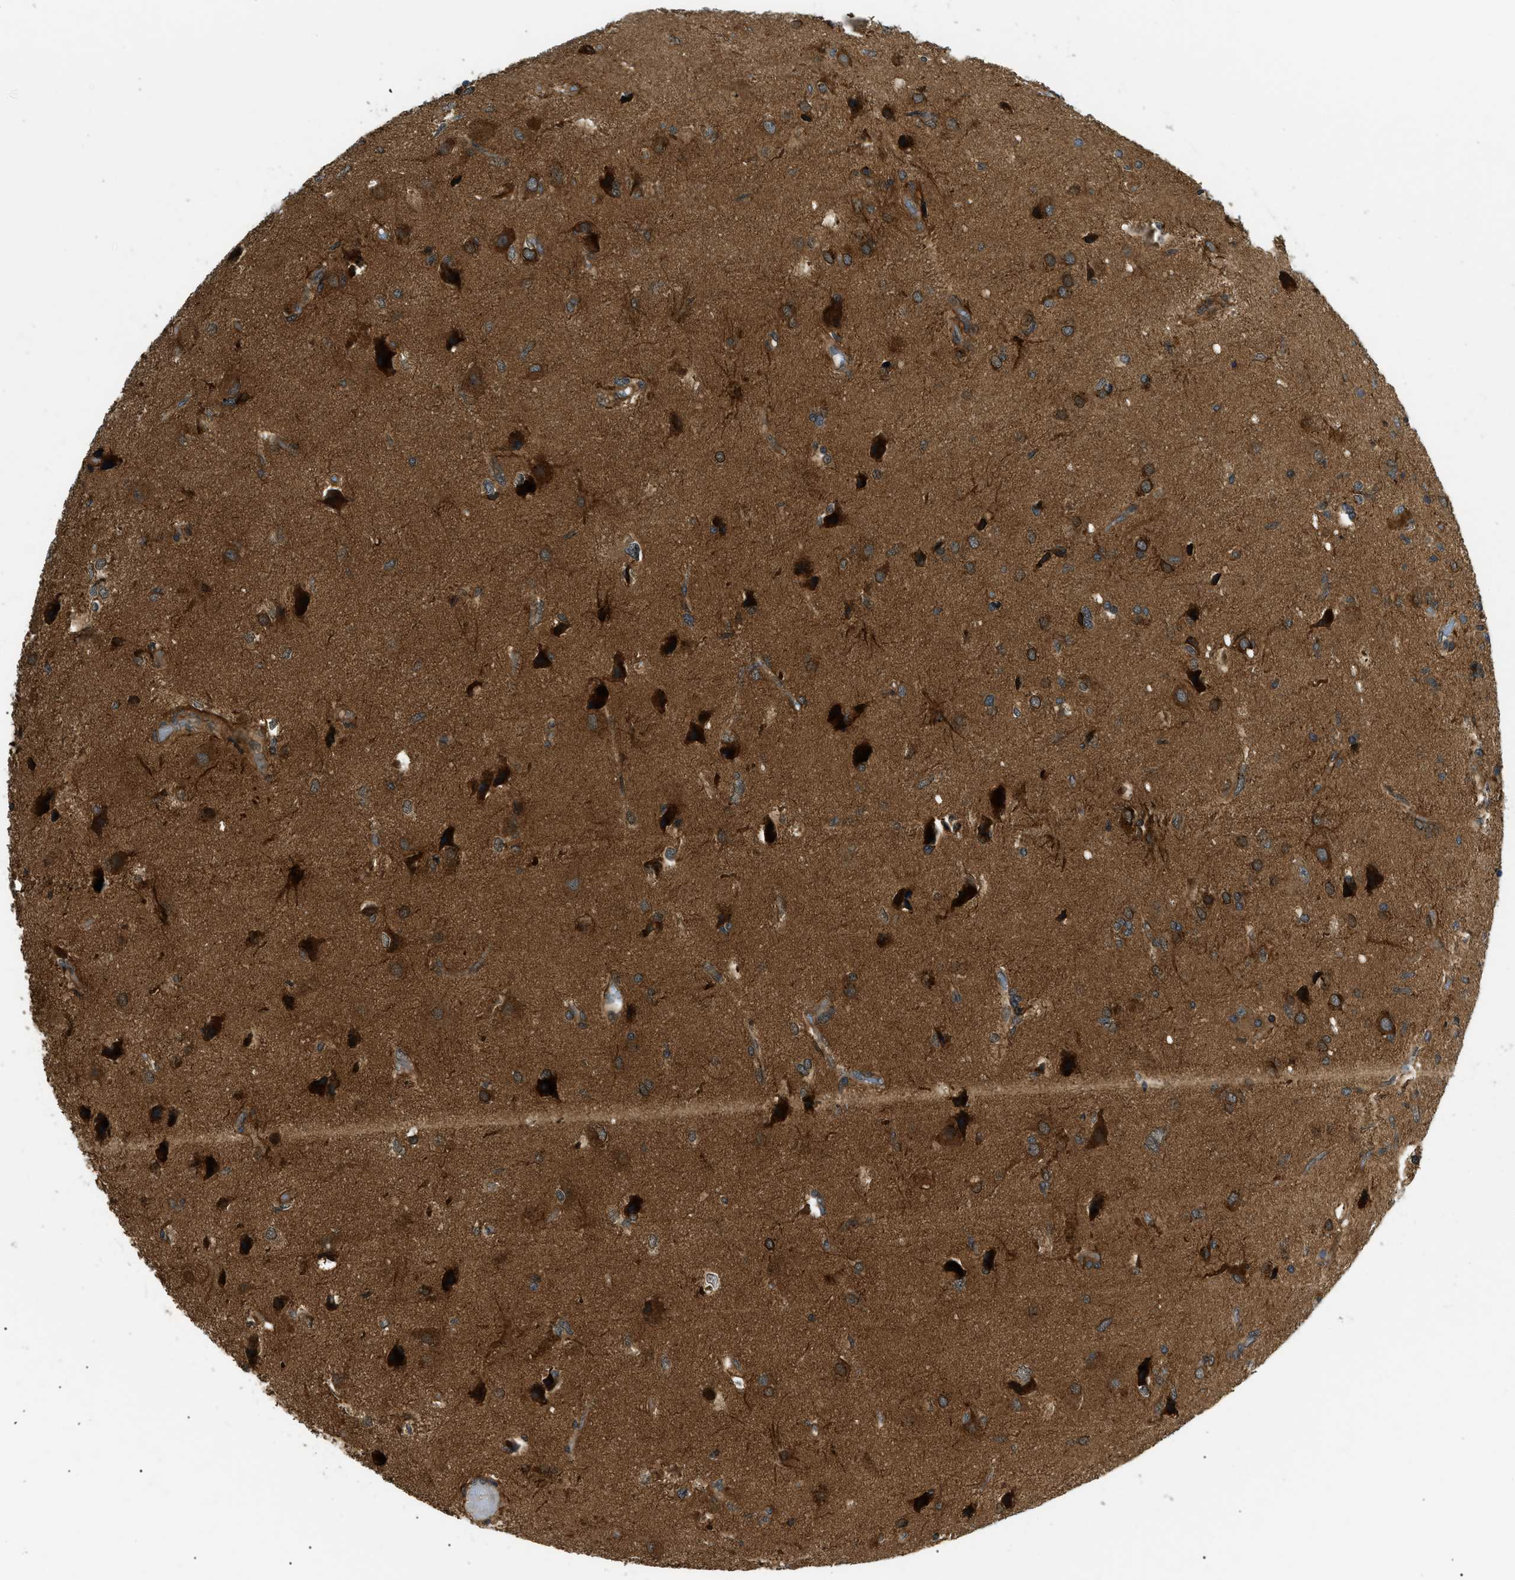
{"staining": {"intensity": "moderate", "quantity": ">75%", "location": "cytoplasmic/membranous"}, "tissue": "glioma", "cell_type": "Tumor cells", "image_type": "cancer", "snomed": [{"axis": "morphology", "description": "Glioma, malignant, High grade"}, {"axis": "topography", "description": "Brain"}], "caption": "Glioma stained with immunohistochemistry (IHC) displays moderate cytoplasmic/membranous staining in approximately >75% of tumor cells.", "gene": "ATP6AP1", "patient": {"sex": "female", "age": 59}}